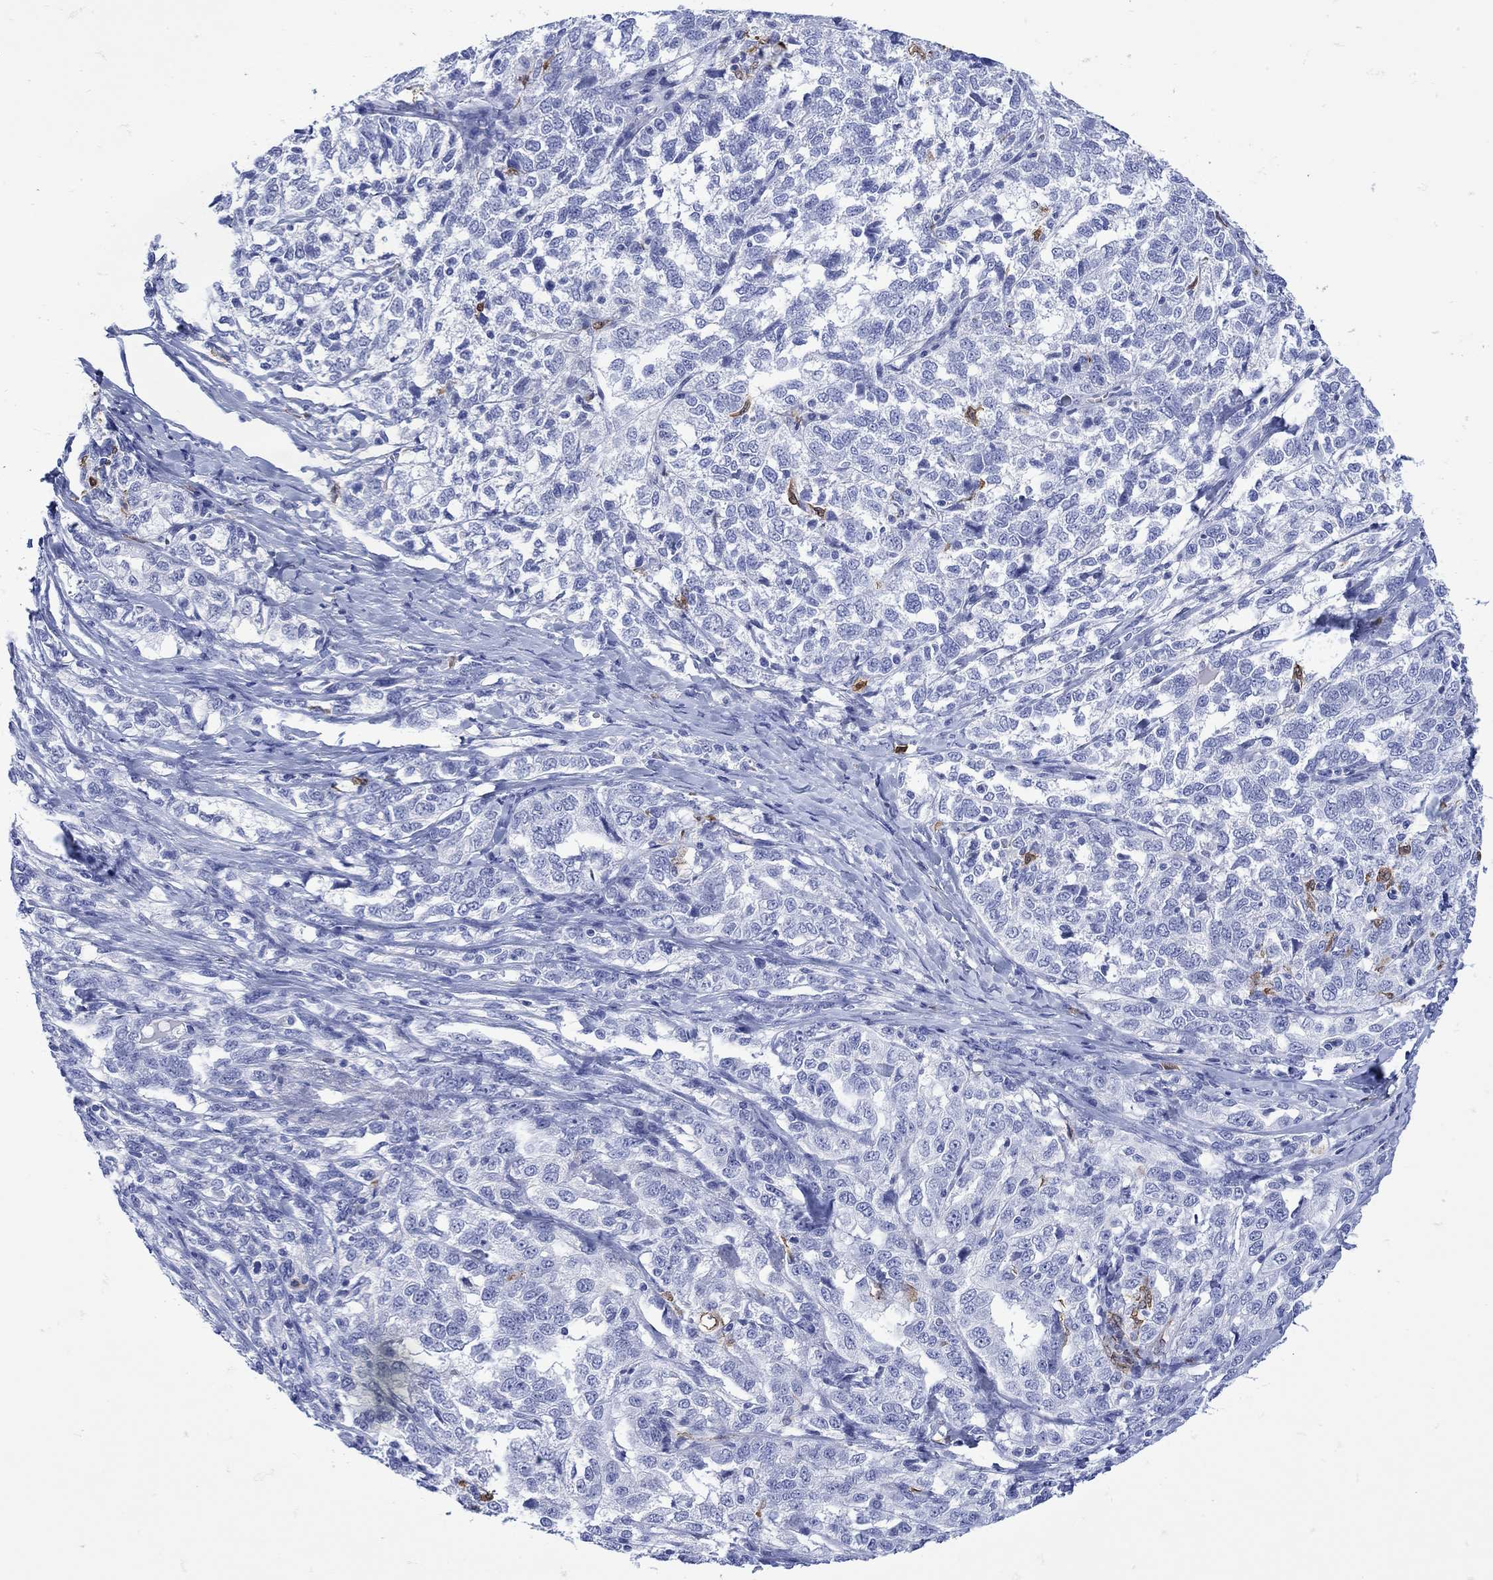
{"staining": {"intensity": "negative", "quantity": "none", "location": "none"}, "tissue": "ovarian cancer", "cell_type": "Tumor cells", "image_type": "cancer", "snomed": [{"axis": "morphology", "description": "Cystadenocarcinoma, serous, NOS"}, {"axis": "topography", "description": "Ovary"}], "caption": "Ovarian cancer (serous cystadenocarcinoma) was stained to show a protein in brown. There is no significant expression in tumor cells.", "gene": "LINGO3", "patient": {"sex": "female", "age": 71}}